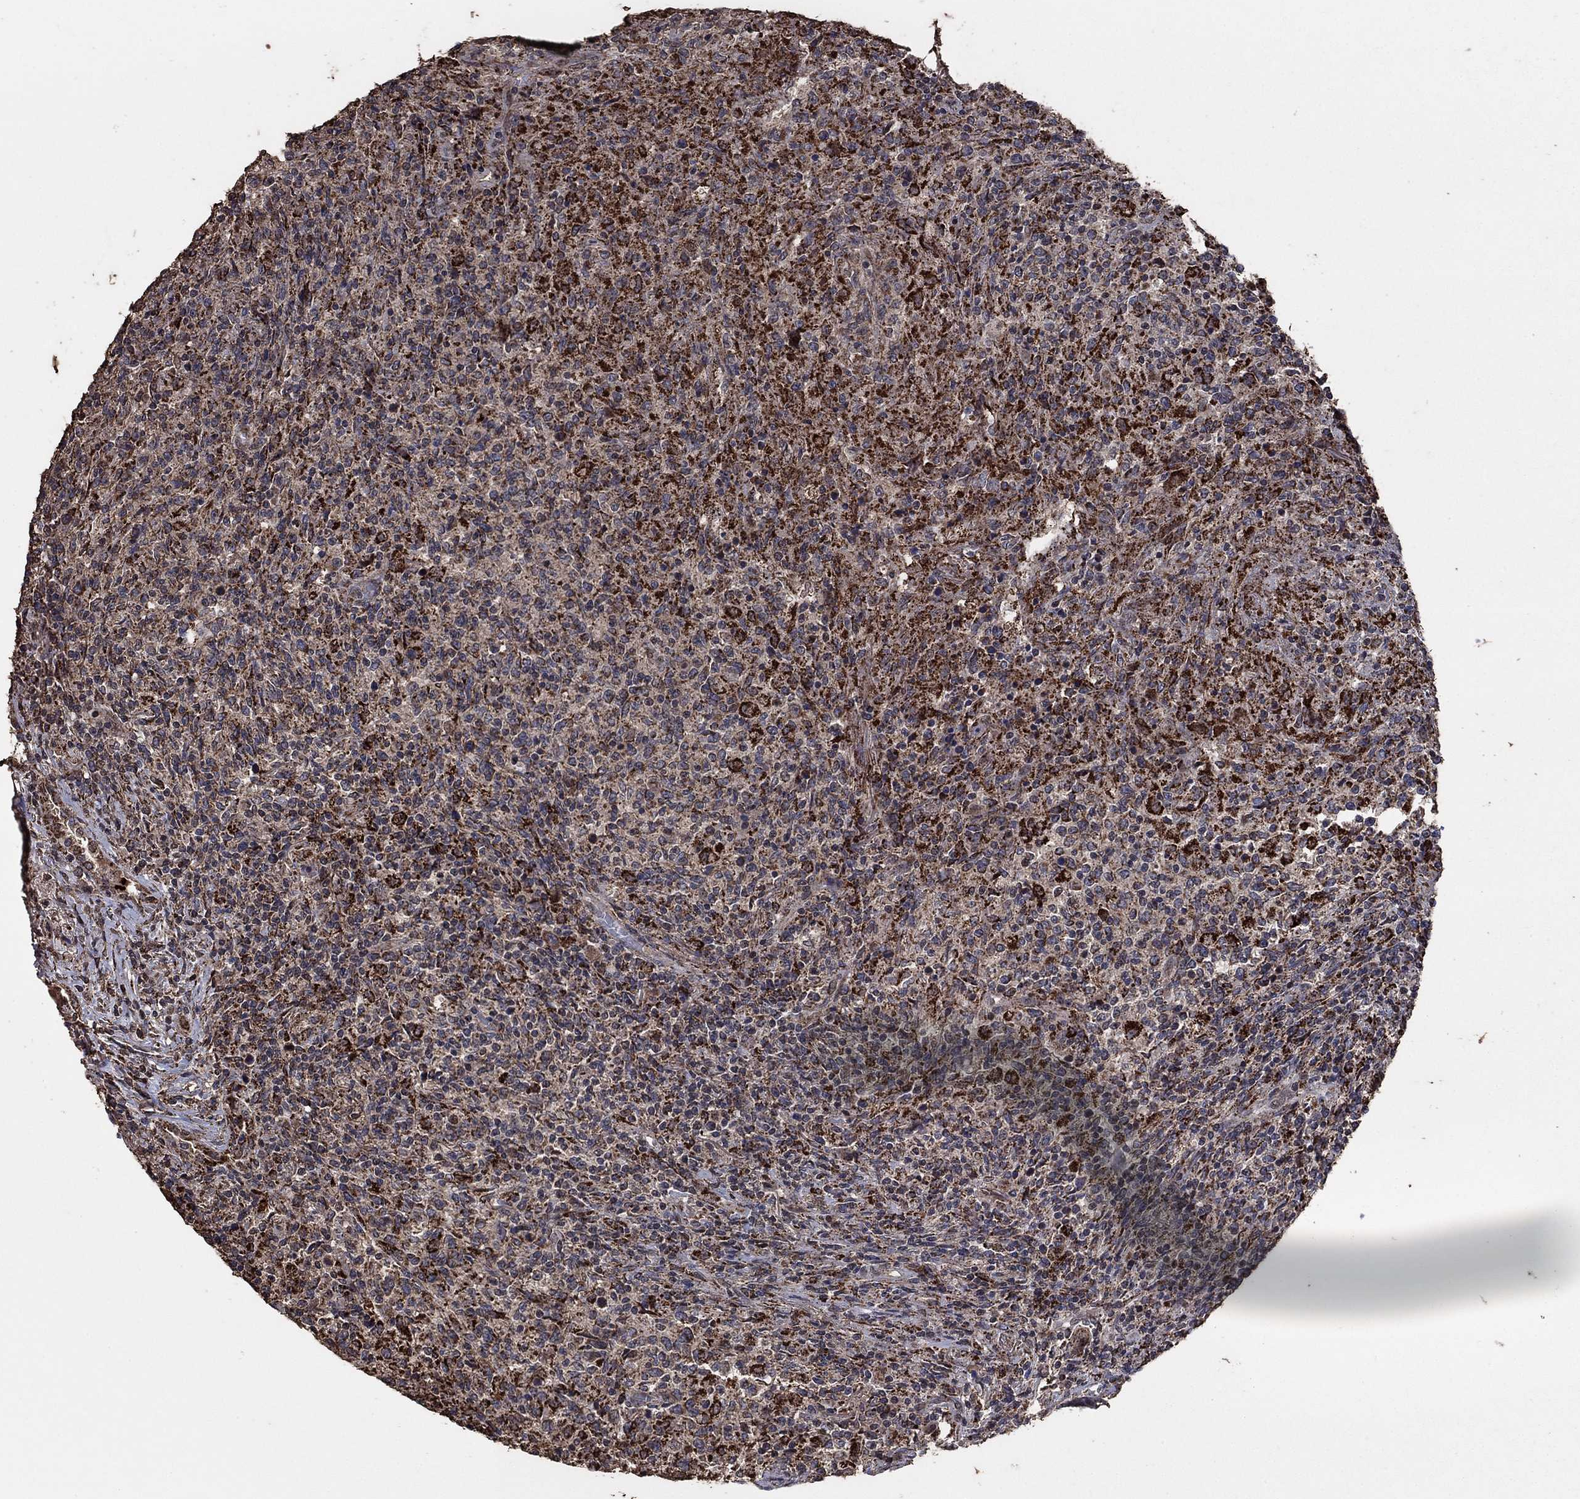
{"staining": {"intensity": "strong", "quantity": "25%-75%", "location": "cytoplasmic/membranous"}, "tissue": "lymphoma", "cell_type": "Tumor cells", "image_type": "cancer", "snomed": [{"axis": "morphology", "description": "Malignant lymphoma, non-Hodgkin's type, High grade"}, {"axis": "topography", "description": "Lung"}], "caption": "Immunohistochemical staining of lymphoma displays high levels of strong cytoplasmic/membranous protein expression in about 25%-75% of tumor cells. The protein is shown in brown color, while the nuclei are stained blue.", "gene": "MRPS24", "patient": {"sex": "male", "age": 79}}